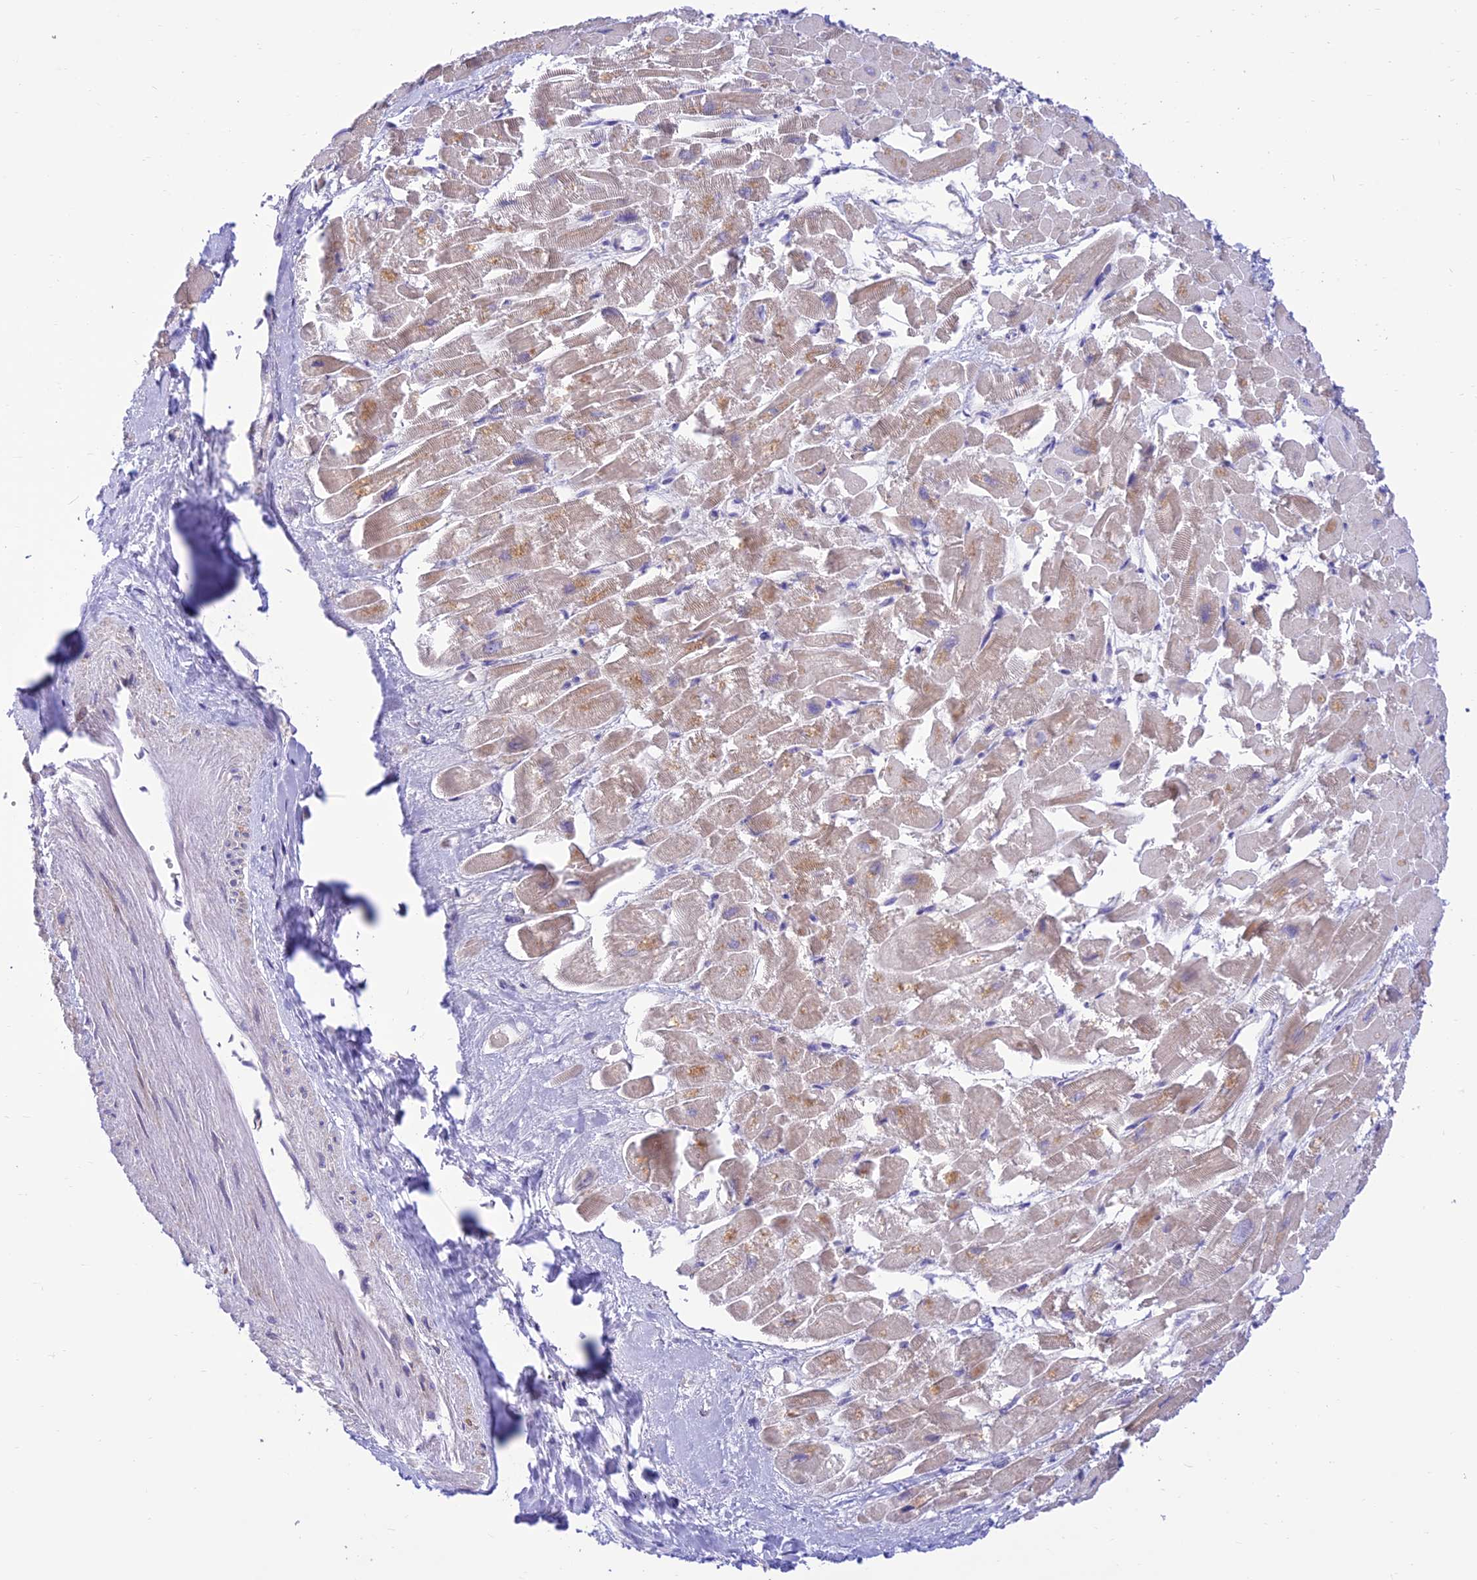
{"staining": {"intensity": "strong", "quantity": "<25%", "location": "cytoplasmic/membranous"}, "tissue": "heart muscle", "cell_type": "Cardiomyocytes", "image_type": "normal", "snomed": [{"axis": "morphology", "description": "Normal tissue, NOS"}, {"axis": "topography", "description": "Heart"}], "caption": "Heart muscle stained for a protein (brown) demonstrates strong cytoplasmic/membranous positive positivity in approximately <25% of cardiomyocytes.", "gene": "FAM186B", "patient": {"sex": "male", "age": 54}}